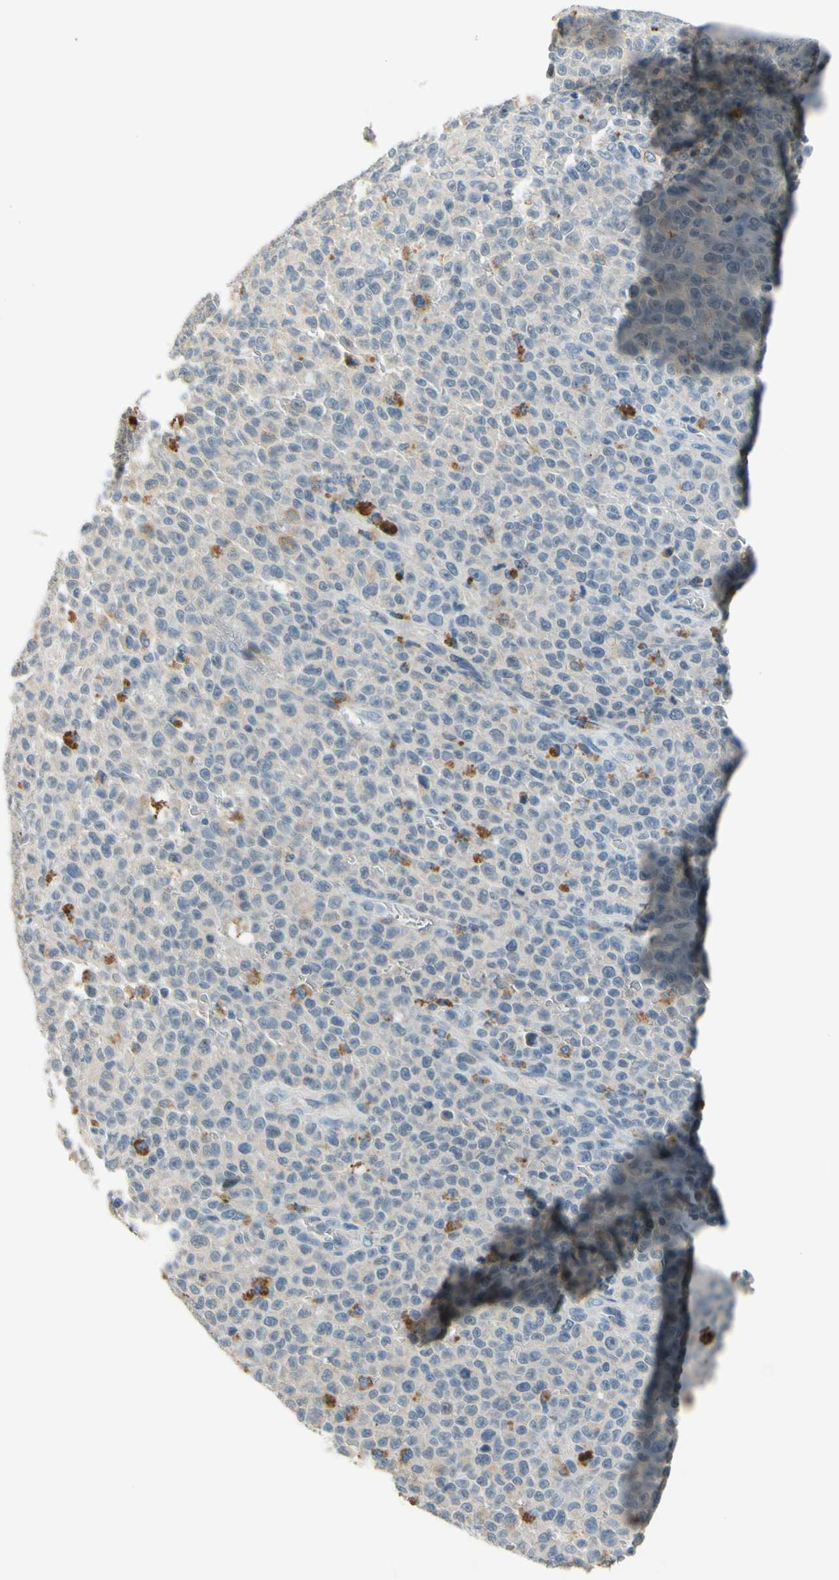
{"staining": {"intensity": "negative", "quantity": "none", "location": "none"}, "tissue": "melanoma", "cell_type": "Tumor cells", "image_type": "cancer", "snomed": [{"axis": "morphology", "description": "Malignant melanoma, NOS"}, {"axis": "topography", "description": "Skin"}], "caption": "Immunohistochemistry micrograph of neoplastic tissue: human malignant melanoma stained with DAB displays no significant protein expression in tumor cells.", "gene": "SLC27A6", "patient": {"sex": "female", "age": 82}}